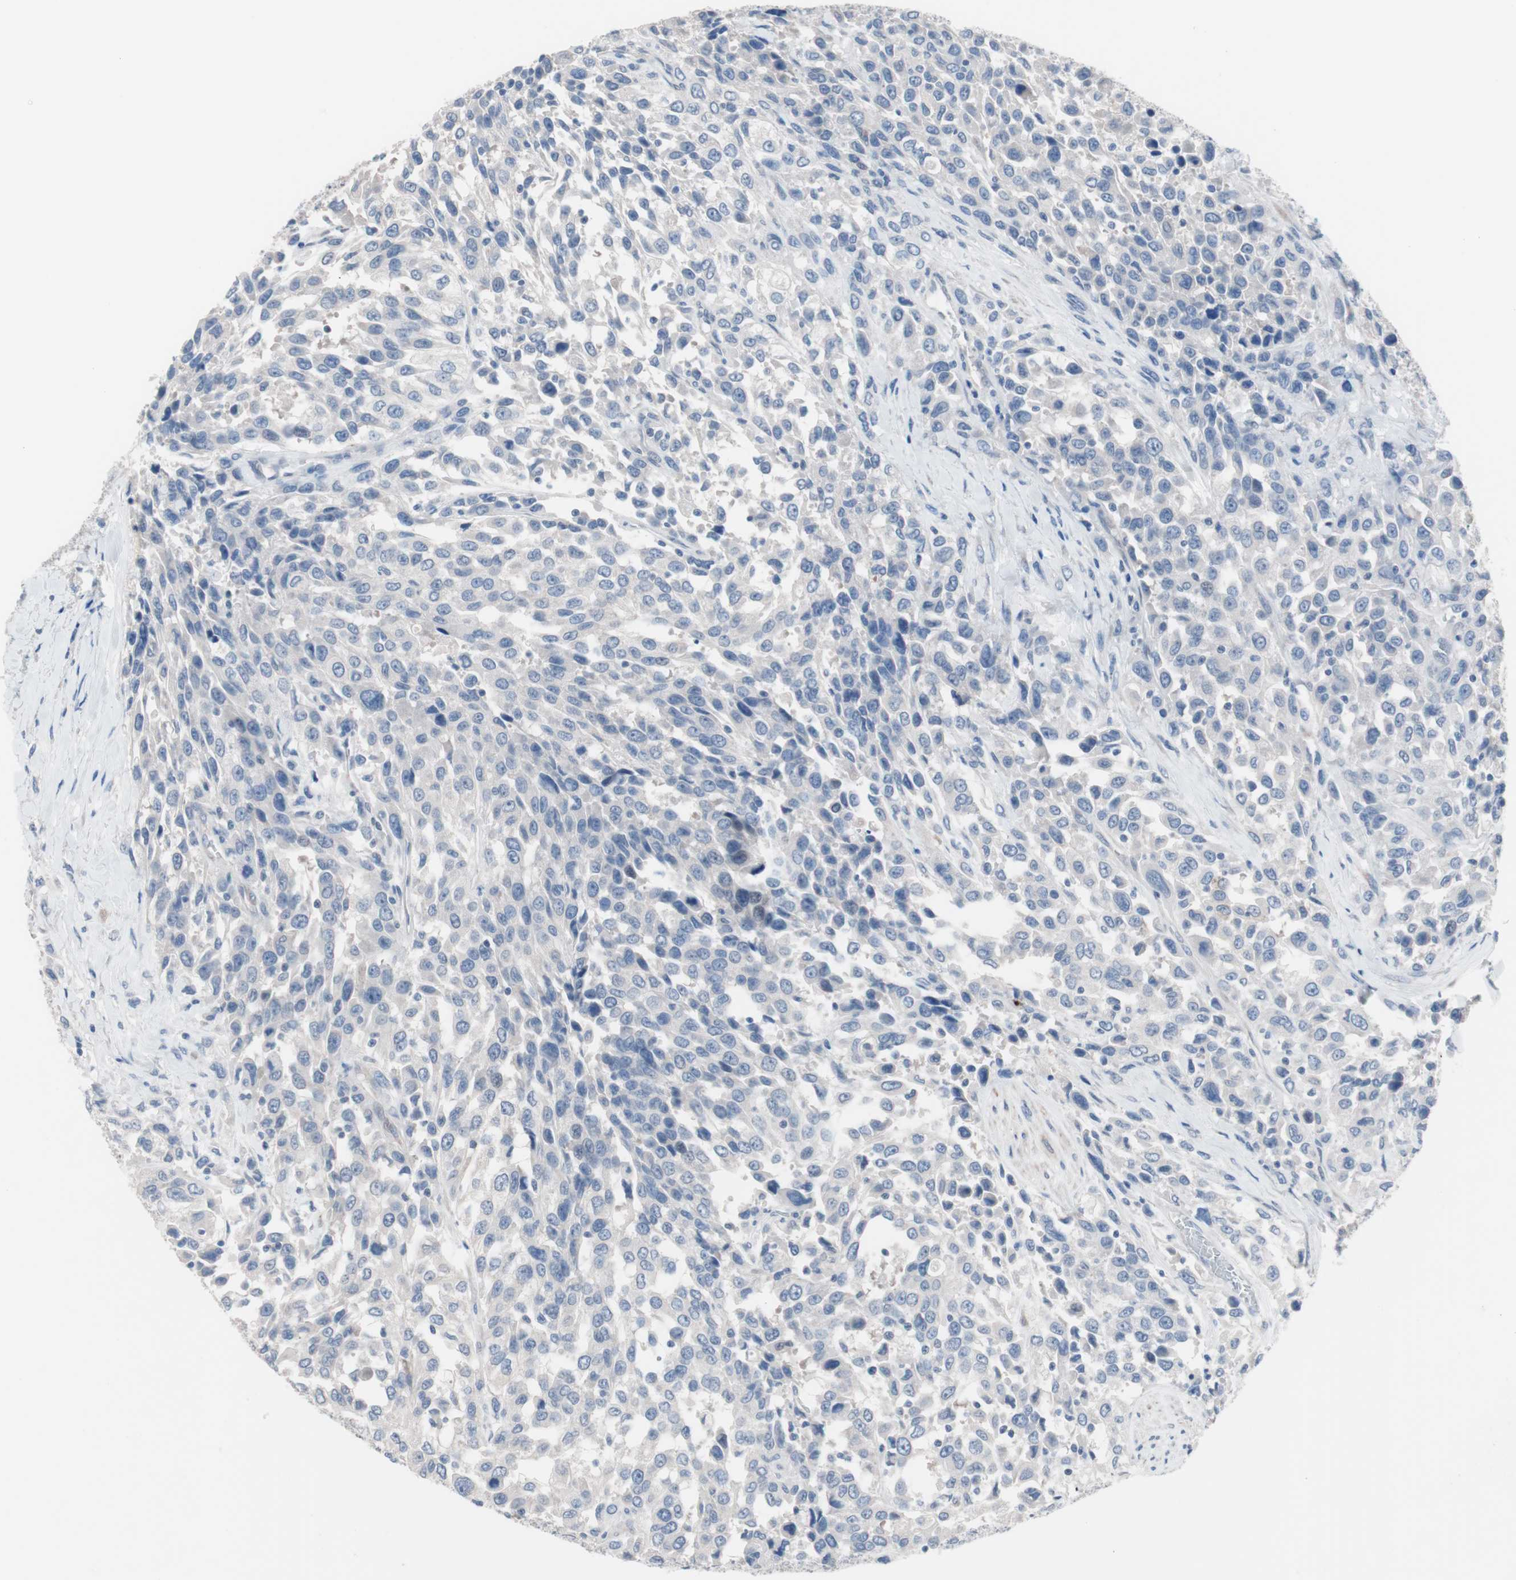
{"staining": {"intensity": "negative", "quantity": "none", "location": "none"}, "tissue": "urothelial cancer", "cell_type": "Tumor cells", "image_type": "cancer", "snomed": [{"axis": "morphology", "description": "Urothelial carcinoma, High grade"}, {"axis": "topography", "description": "Urinary bladder"}], "caption": "This is an immunohistochemistry (IHC) photomicrograph of urothelial cancer. There is no expression in tumor cells.", "gene": "ULBP1", "patient": {"sex": "female", "age": 80}}